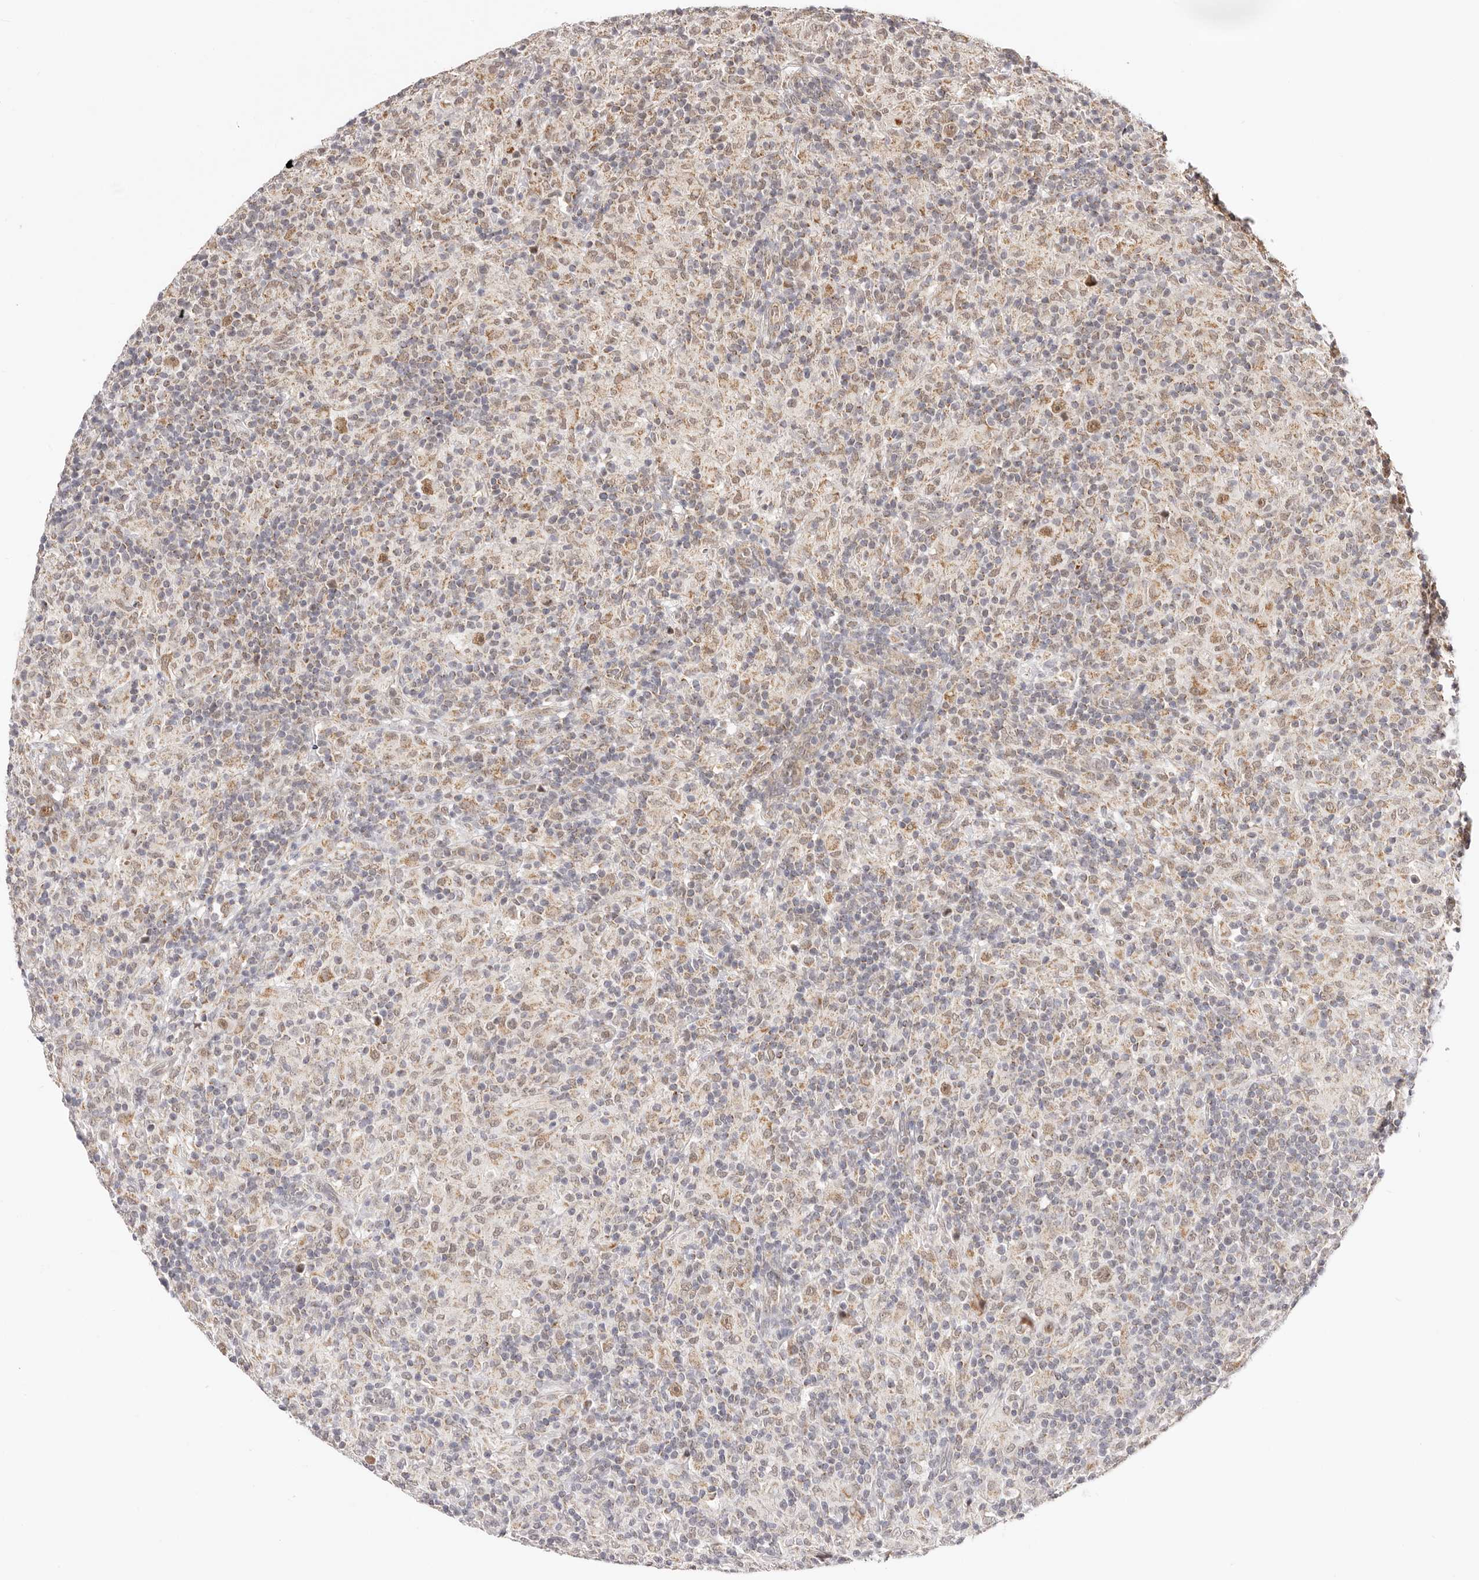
{"staining": {"intensity": "moderate", "quantity": ">75%", "location": "nuclear"}, "tissue": "lymphoma", "cell_type": "Tumor cells", "image_type": "cancer", "snomed": [{"axis": "morphology", "description": "Hodgkin's disease, NOS"}, {"axis": "topography", "description": "Lymph node"}], "caption": "Lymphoma was stained to show a protein in brown. There is medium levels of moderate nuclear expression in about >75% of tumor cells.", "gene": "SEC14L1", "patient": {"sex": "male", "age": 70}}